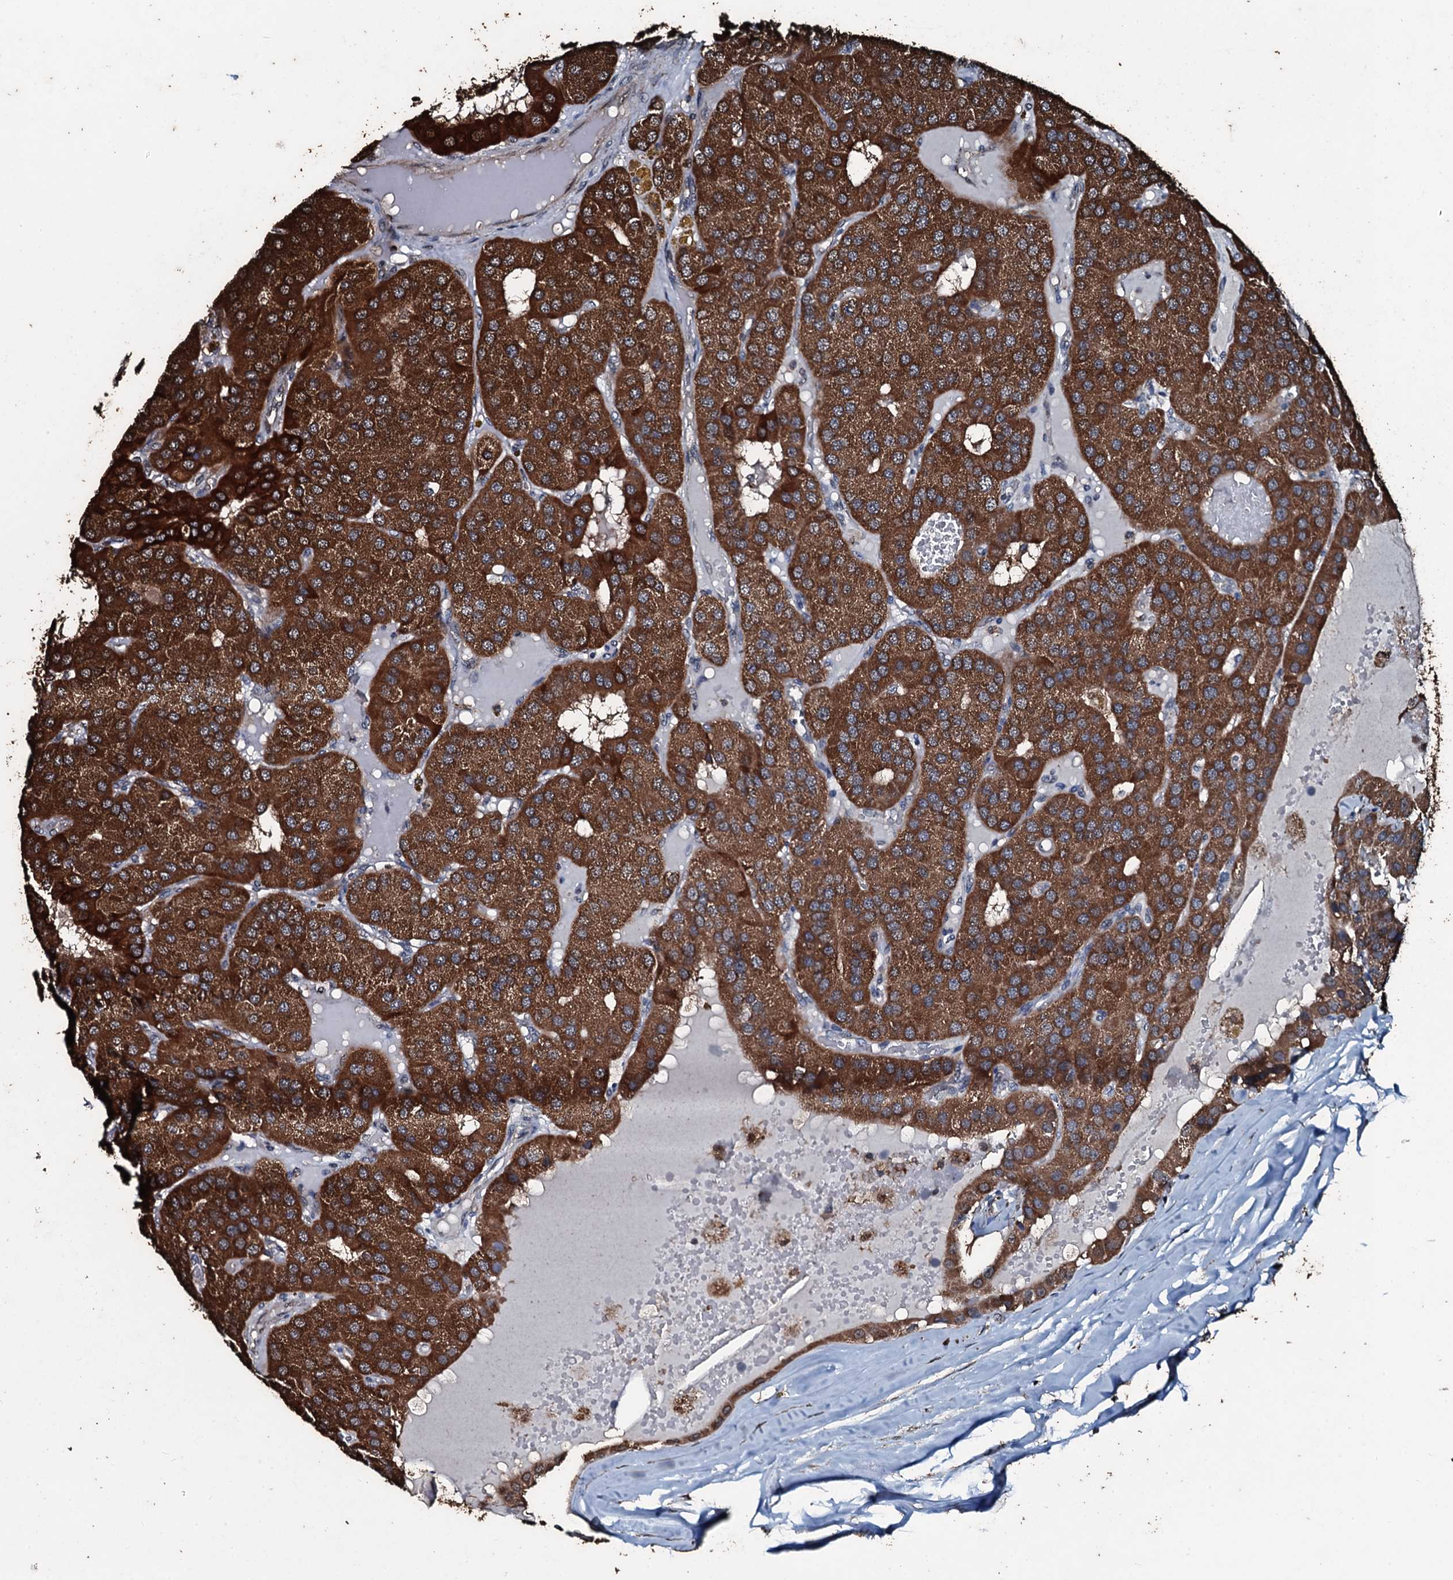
{"staining": {"intensity": "strong", "quantity": ">75%", "location": "cytoplasmic/membranous"}, "tissue": "parathyroid gland", "cell_type": "Glandular cells", "image_type": "normal", "snomed": [{"axis": "morphology", "description": "Normal tissue, NOS"}, {"axis": "morphology", "description": "Adenoma, NOS"}, {"axis": "topography", "description": "Parathyroid gland"}], "caption": "Immunohistochemical staining of normal parathyroid gland displays strong cytoplasmic/membranous protein expression in about >75% of glandular cells.", "gene": "FAAP24", "patient": {"sex": "female", "age": 86}}